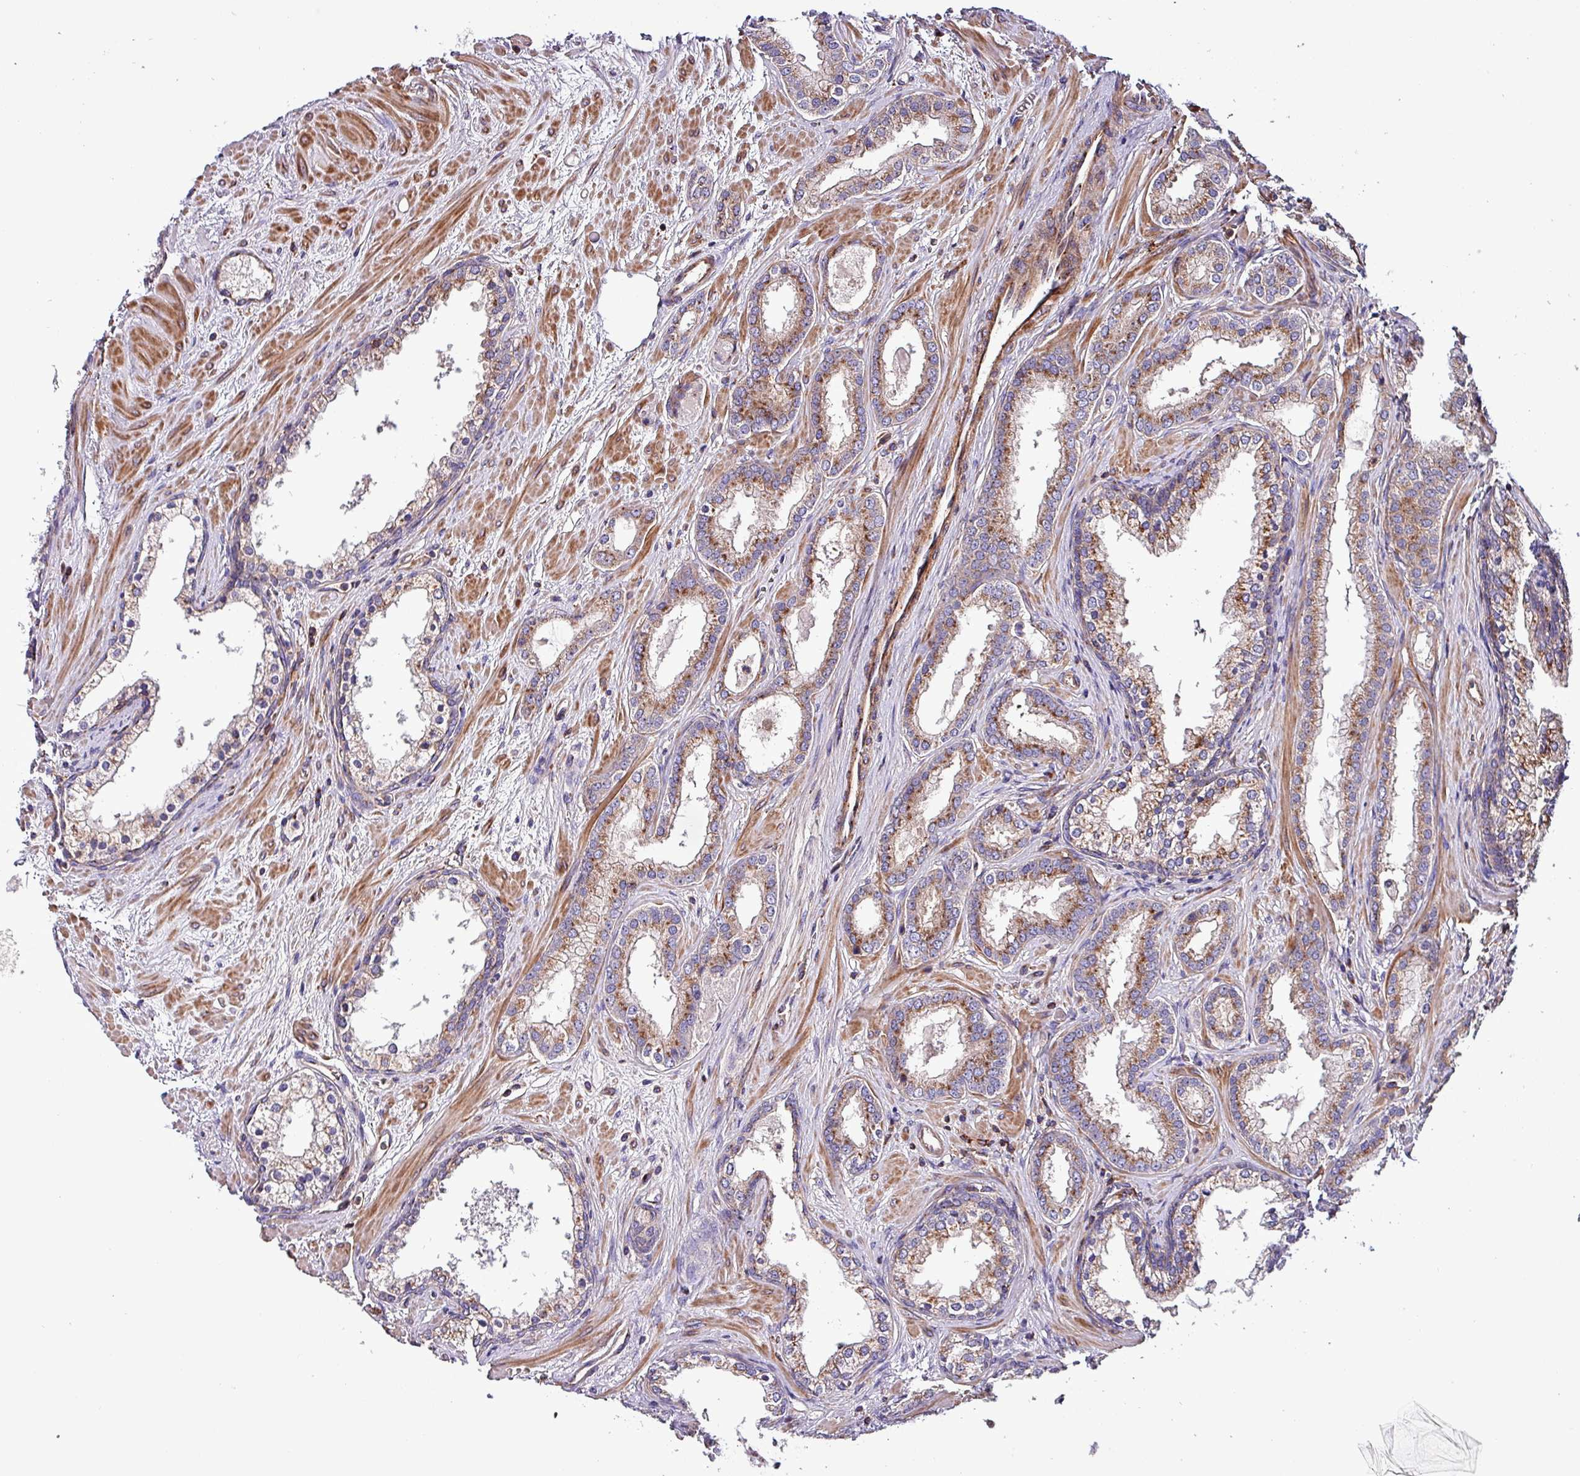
{"staining": {"intensity": "moderate", "quantity": "25%-75%", "location": "cytoplasmic/membranous"}, "tissue": "prostate cancer", "cell_type": "Tumor cells", "image_type": "cancer", "snomed": [{"axis": "morphology", "description": "Adenocarcinoma, High grade"}, {"axis": "topography", "description": "Prostate"}], "caption": "Immunohistochemistry (IHC) image of neoplastic tissue: human prostate cancer stained using immunohistochemistry reveals medium levels of moderate protein expression localized specifically in the cytoplasmic/membranous of tumor cells, appearing as a cytoplasmic/membranous brown color.", "gene": "VAMP4", "patient": {"sex": "male", "age": 64}}